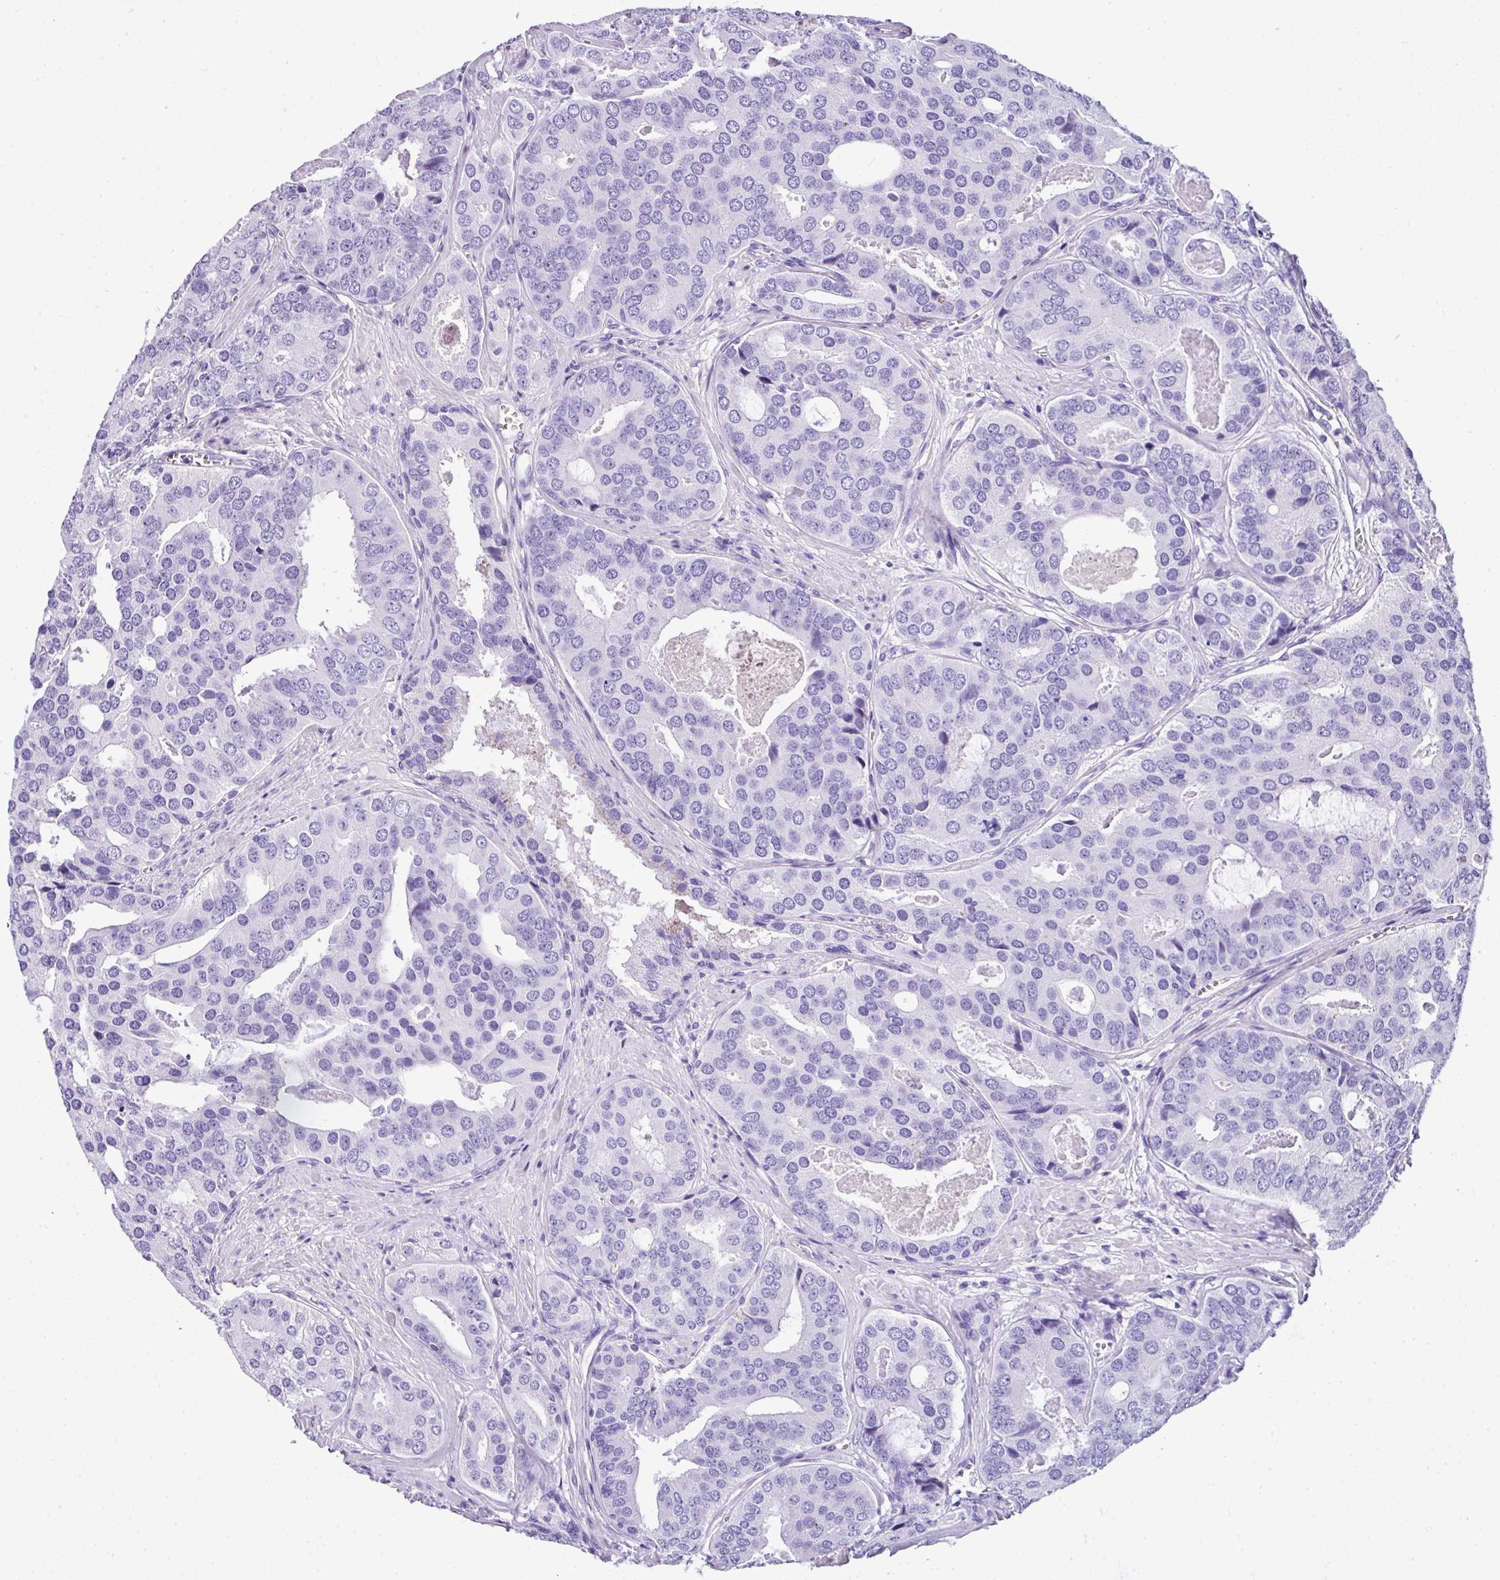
{"staining": {"intensity": "negative", "quantity": "none", "location": "none"}, "tissue": "prostate cancer", "cell_type": "Tumor cells", "image_type": "cancer", "snomed": [{"axis": "morphology", "description": "Adenocarcinoma, High grade"}, {"axis": "topography", "description": "Prostate"}], "caption": "DAB immunohistochemical staining of prostate high-grade adenocarcinoma displays no significant positivity in tumor cells.", "gene": "MUC21", "patient": {"sex": "male", "age": 71}}